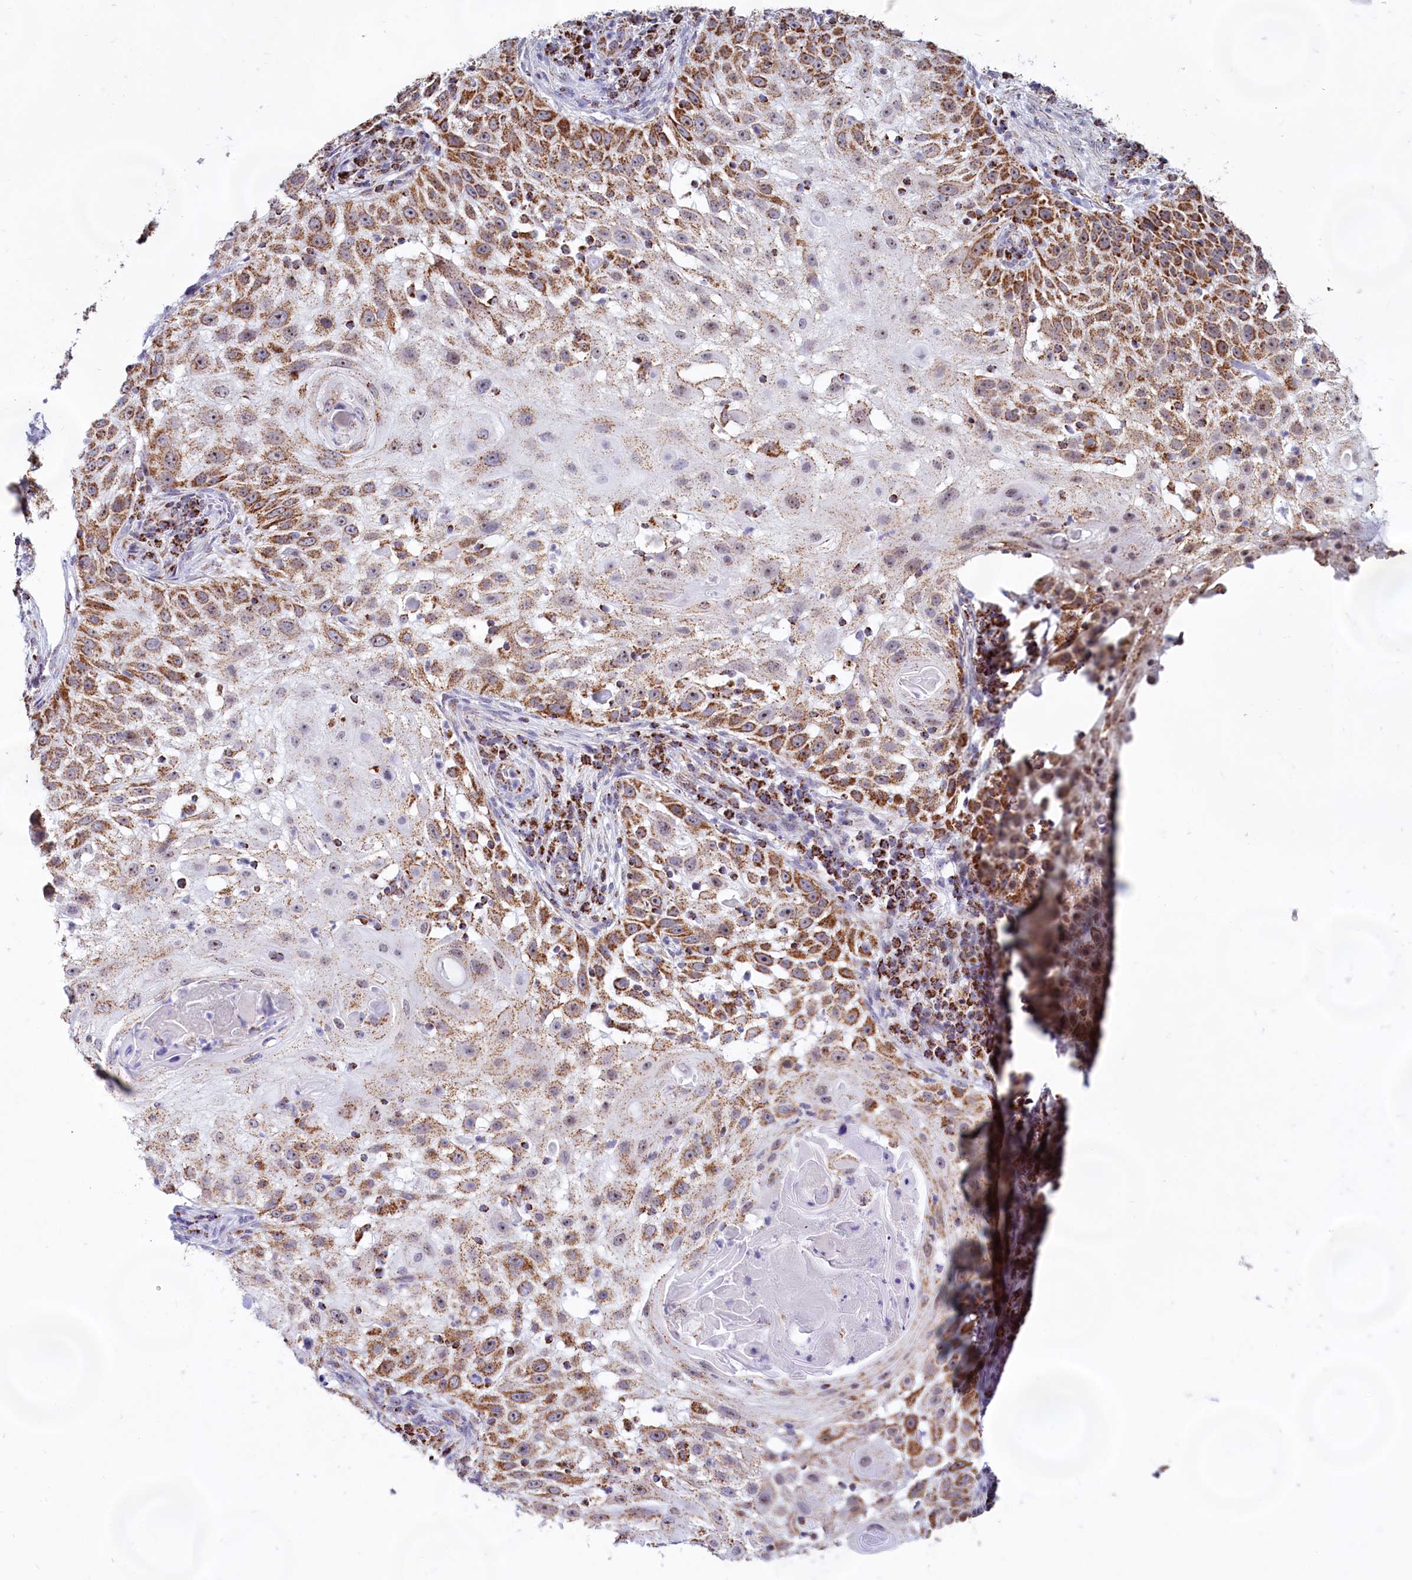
{"staining": {"intensity": "moderate", "quantity": ">75%", "location": "cytoplasmic/membranous"}, "tissue": "skin cancer", "cell_type": "Tumor cells", "image_type": "cancer", "snomed": [{"axis": "morphology", "description": "Squamous cell carcinoma, NOS"}, {"axis": "topography", "description": "Skin"}], "caption": "Squamous cell carcinoma (skin) tissue demonstrates moderate cytoplasmic/membranous staining in approximately >75% of tumor cells, visualized by immunohistochemistry.", "gene": "C1D", "patient": {"sex": "female", "age": 44}}